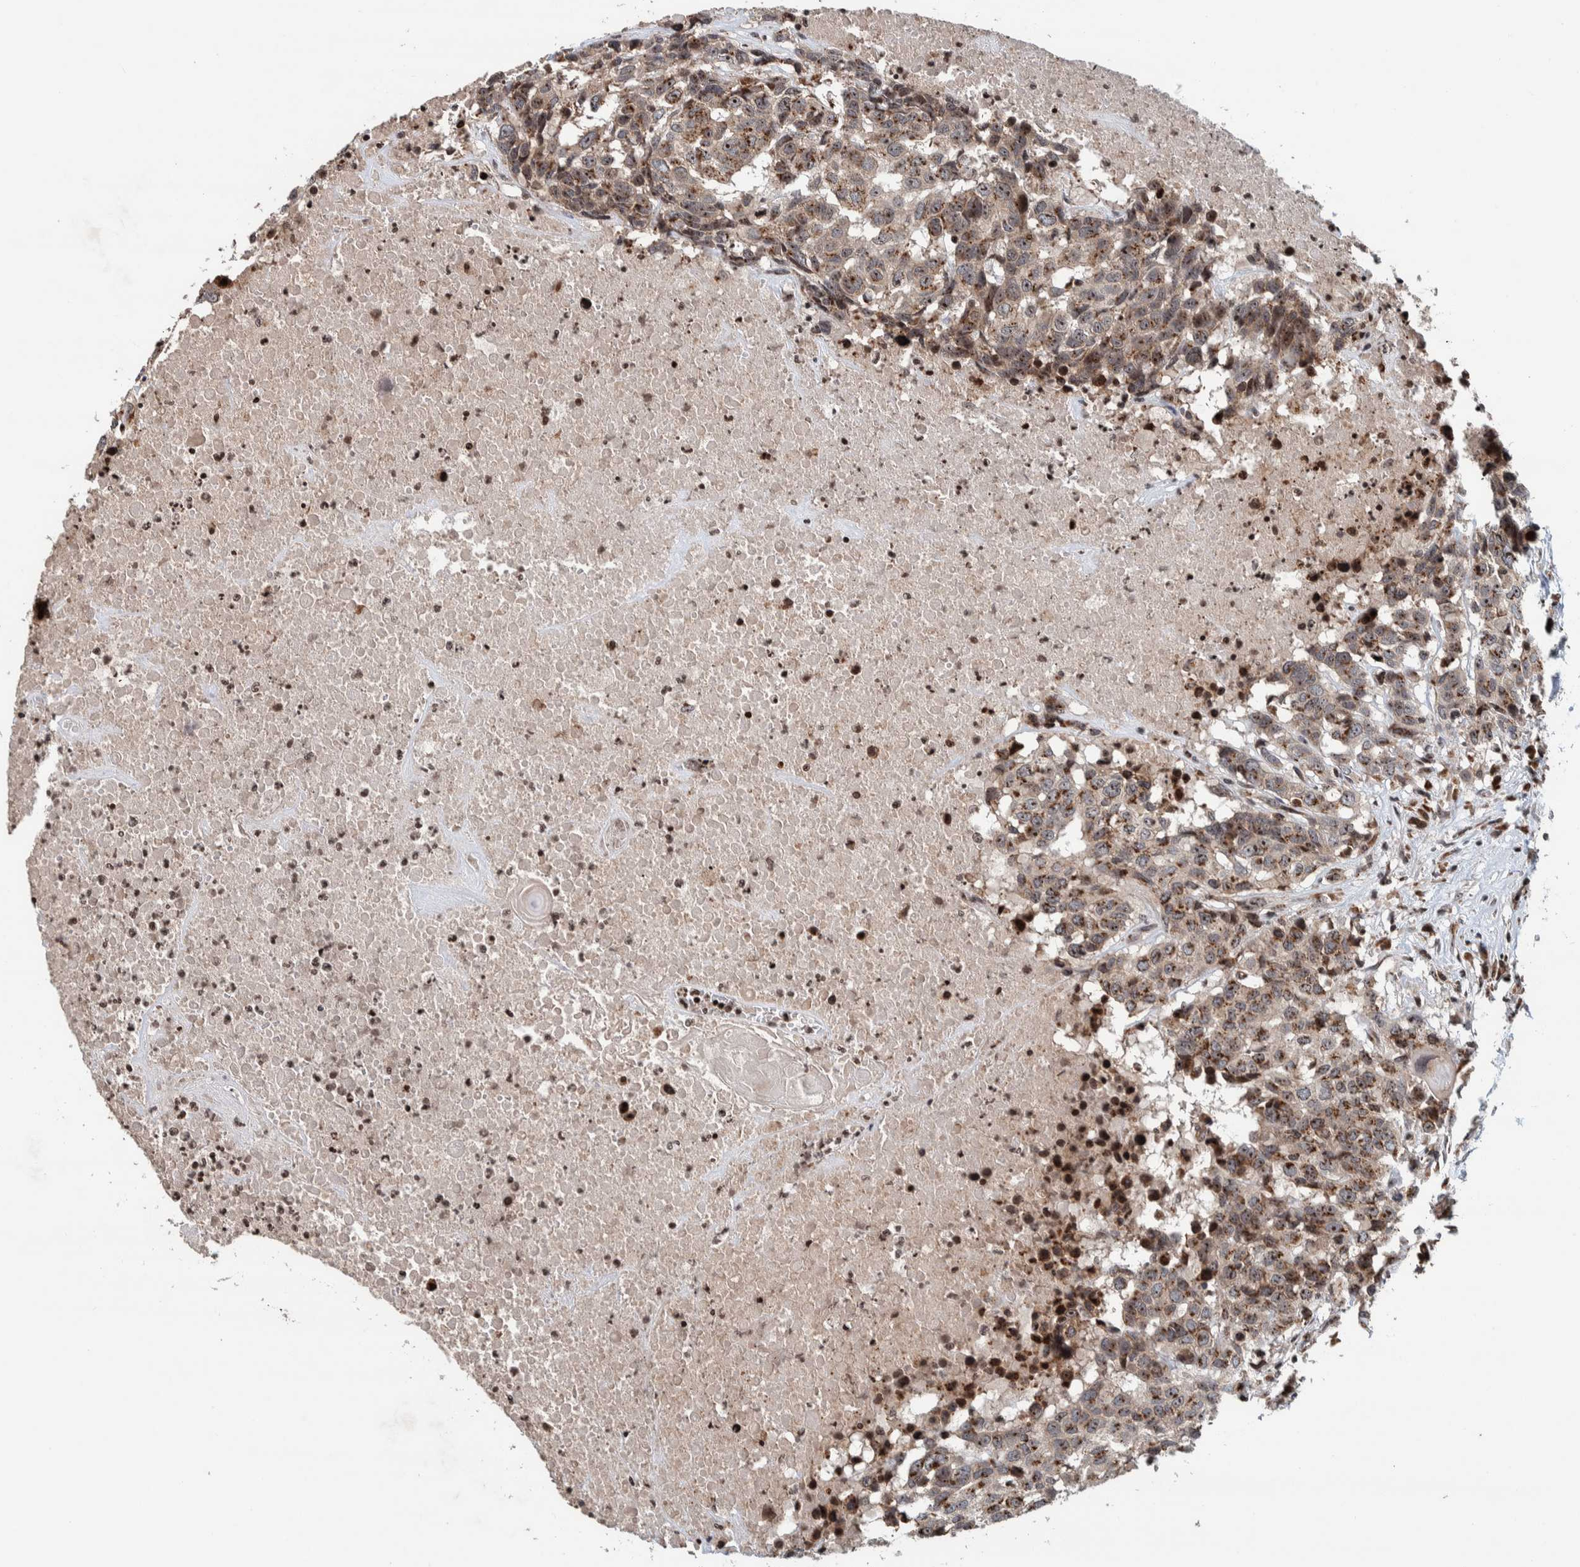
{"staining": {"intensity": "moderate", "quantity": ">75%", "location": "cytoplasmic/membranous,nuclear"}, "tissue": "head and neck cancer", "cell_type": "Tumor cells", "image_type": "cancer", "snomed": [{"axis": "morphology", "description": "Squamous cell carcinoma, NOS"}, {"axis": "topography", "description": "Head-Neck"}], "caption": "Protein expression by immunohistochemistry (IHC) displays moderate cytoplasmic/membranous and nuclear expression in approximately >75% of tumor cells in head and neck cancer.", "gene": "CCDC182", "patient": {"sex": "male", "age": 66}}